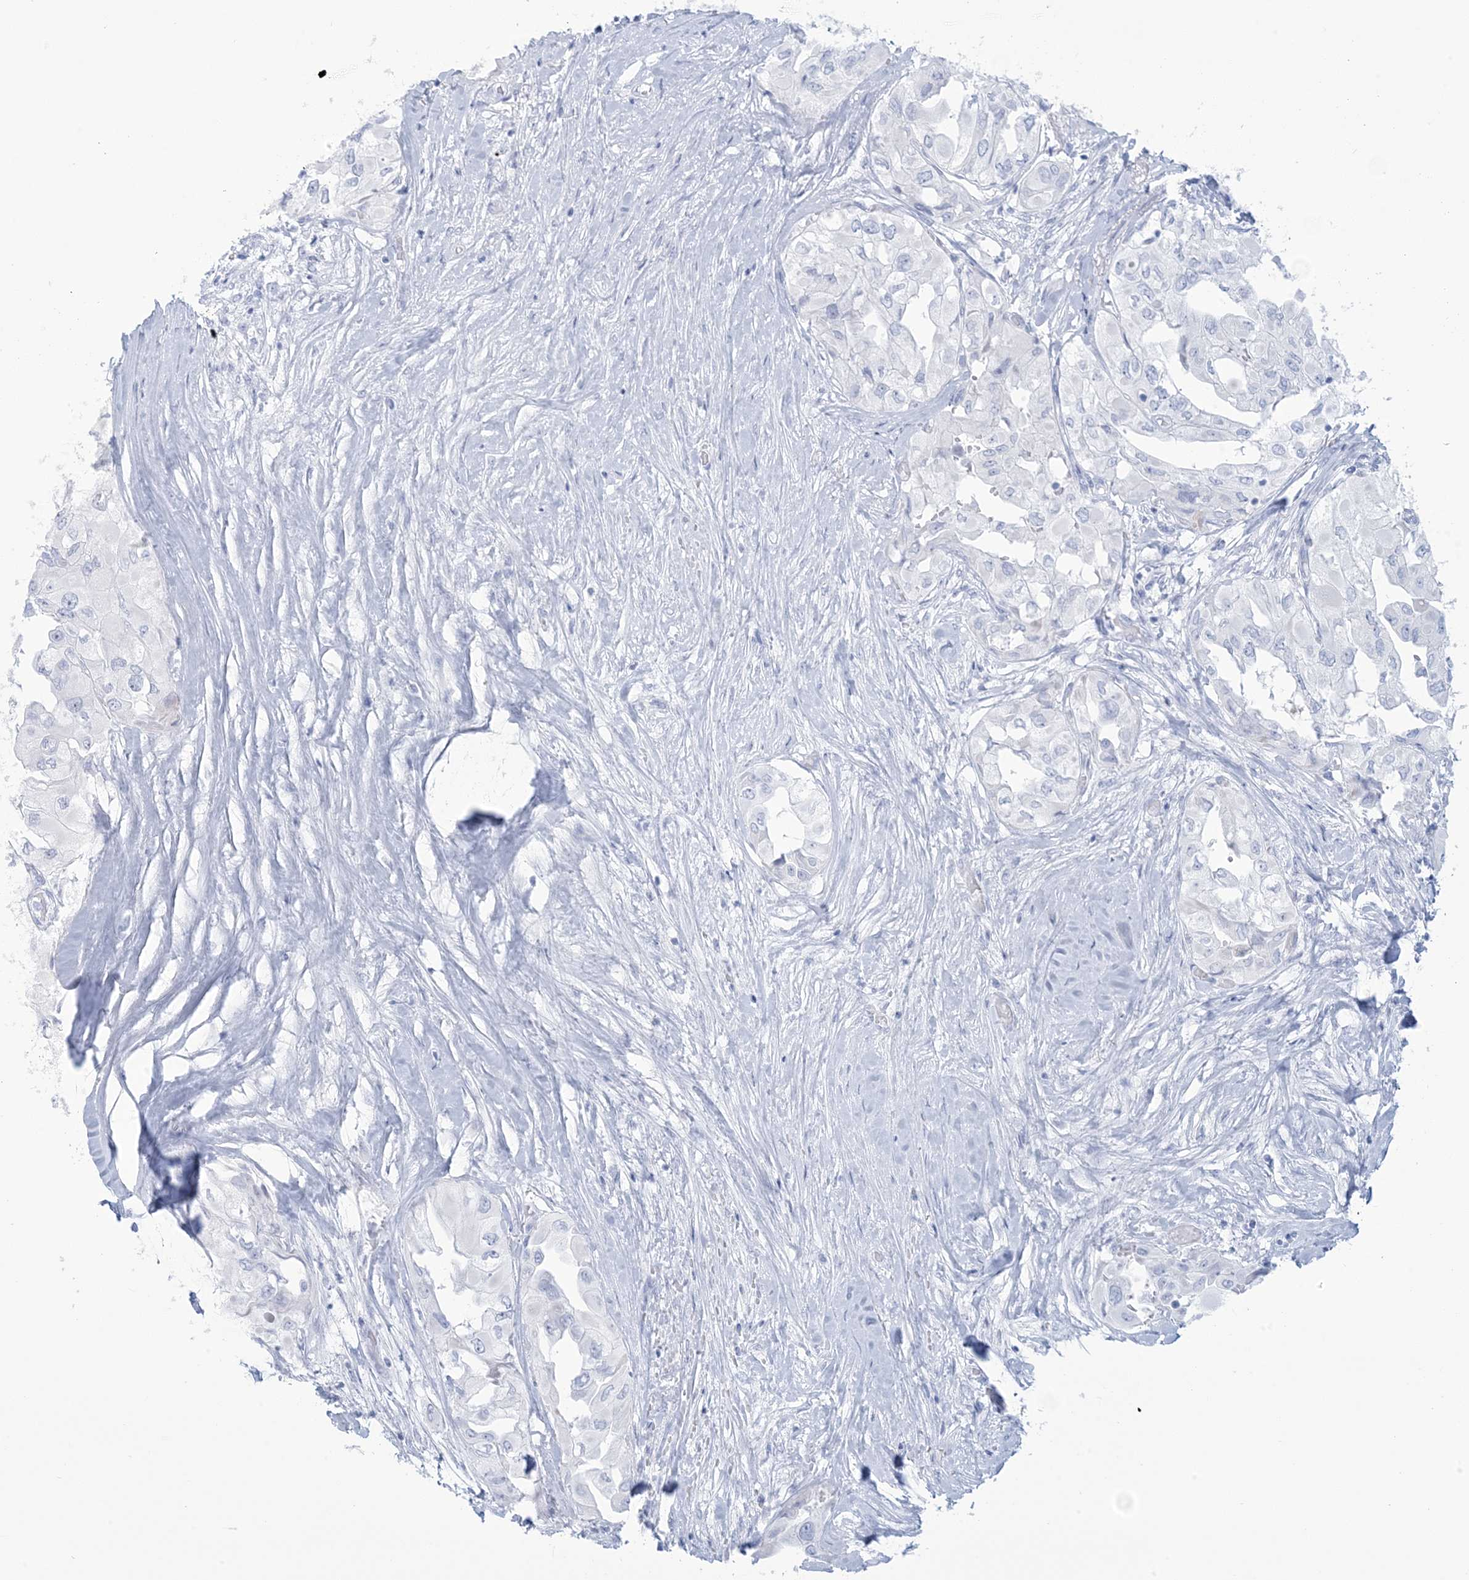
{"staining": {"intensity": "negative", "quantity": "none", "location": "none"}, "tissue": "thyroid cancer", "cell_type": "Tumor cells", "image_type": "cancer", "snomed": [{"axis": "morphology", "description": "Papillary adenocarcinoma, NOS"}, {"axis": "topography", "description": "Thyroid gland"}], "caption": "Histopathology image shows no protein staining in tumor cells of thyroid cancer (papillary adenocarcinoma) tissue. (Stains: DAB (3,3'-diaminobenzidine) immunohistochemistry with hematoxylin counter stain, Microscopy: brightfield microscopy at high magnification).", "gene": "AGXT", "patient": {"sex": "female", "age": 59}}